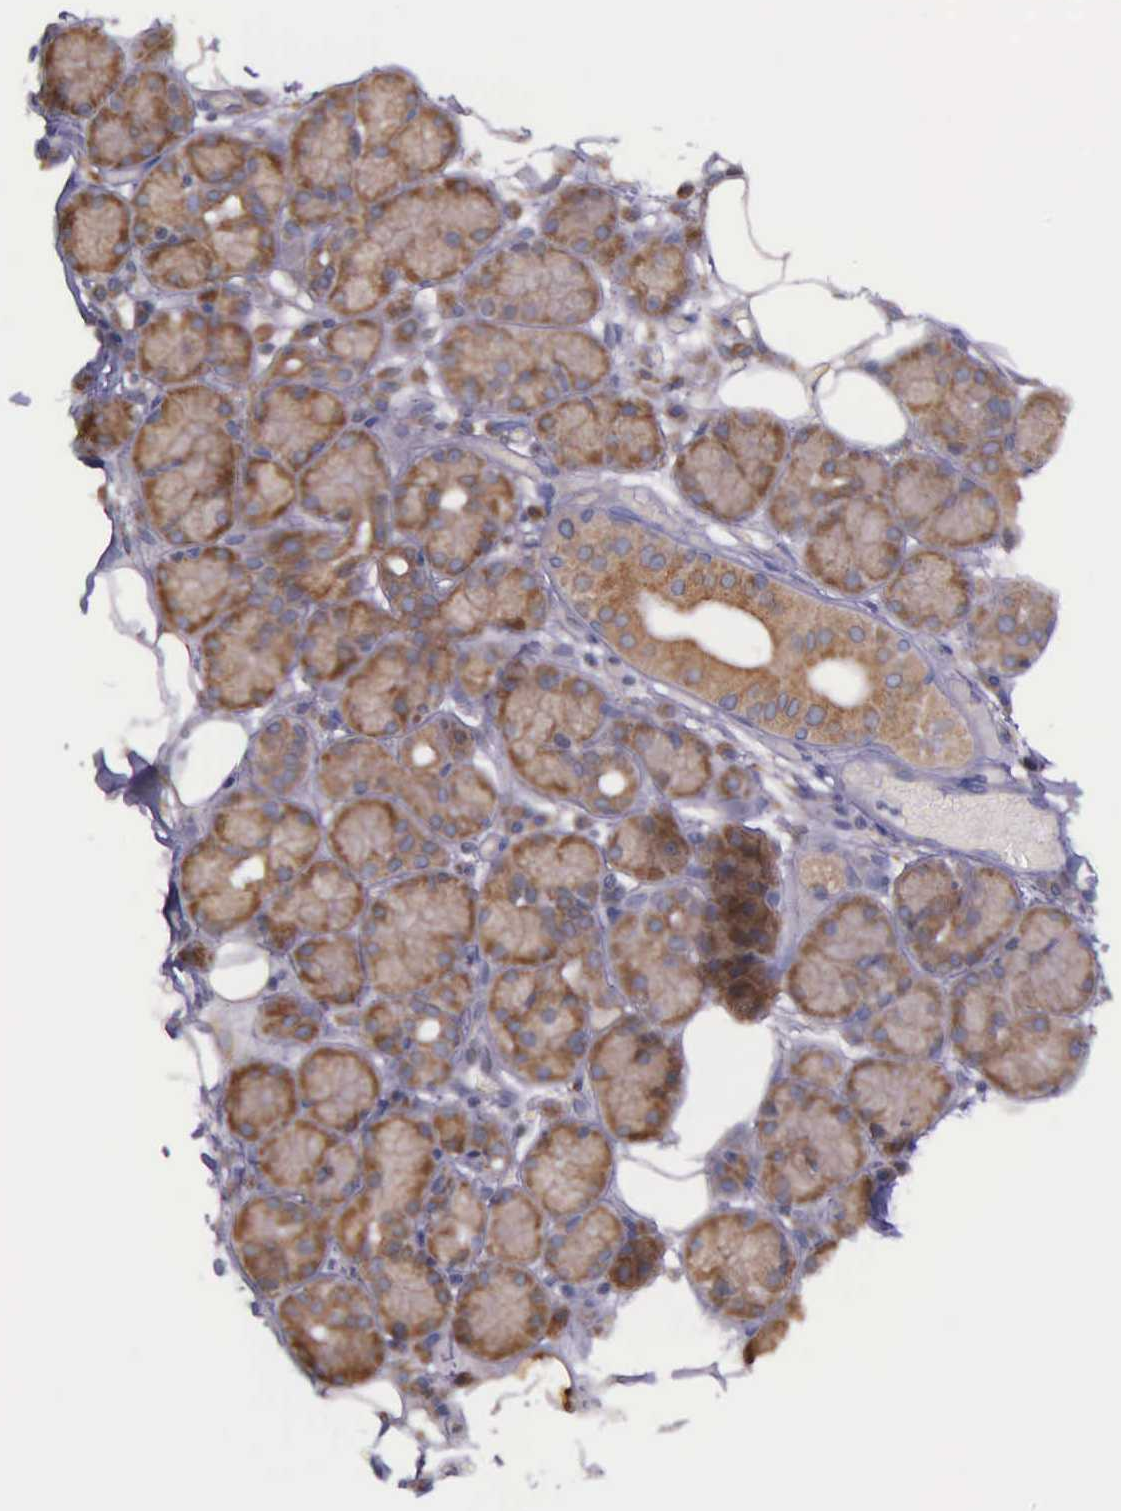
{"staining": {"intensity": "moderate", "quantity": ">75%", "location": "cytoplasmic/membranous"}, "tissue": "salivary gland", "cell_type": "Glandular cells", "image_type": "normal", "snomed": [{"axis": "morphology", "description": "Normal tissue, NOS"}, {"axis": "topography", "description": "Salivary gland"}], "caption": "Immunohistochemistry (DAB (3,3'-diaminobenzidine)) staining of benign human salivary gland shows moderate cytoplasmic/membranous protein positivity in approximately >75% of glandular cells.", "gene": "NSDHL", "patient": {"sex": "male", "age": 54}}